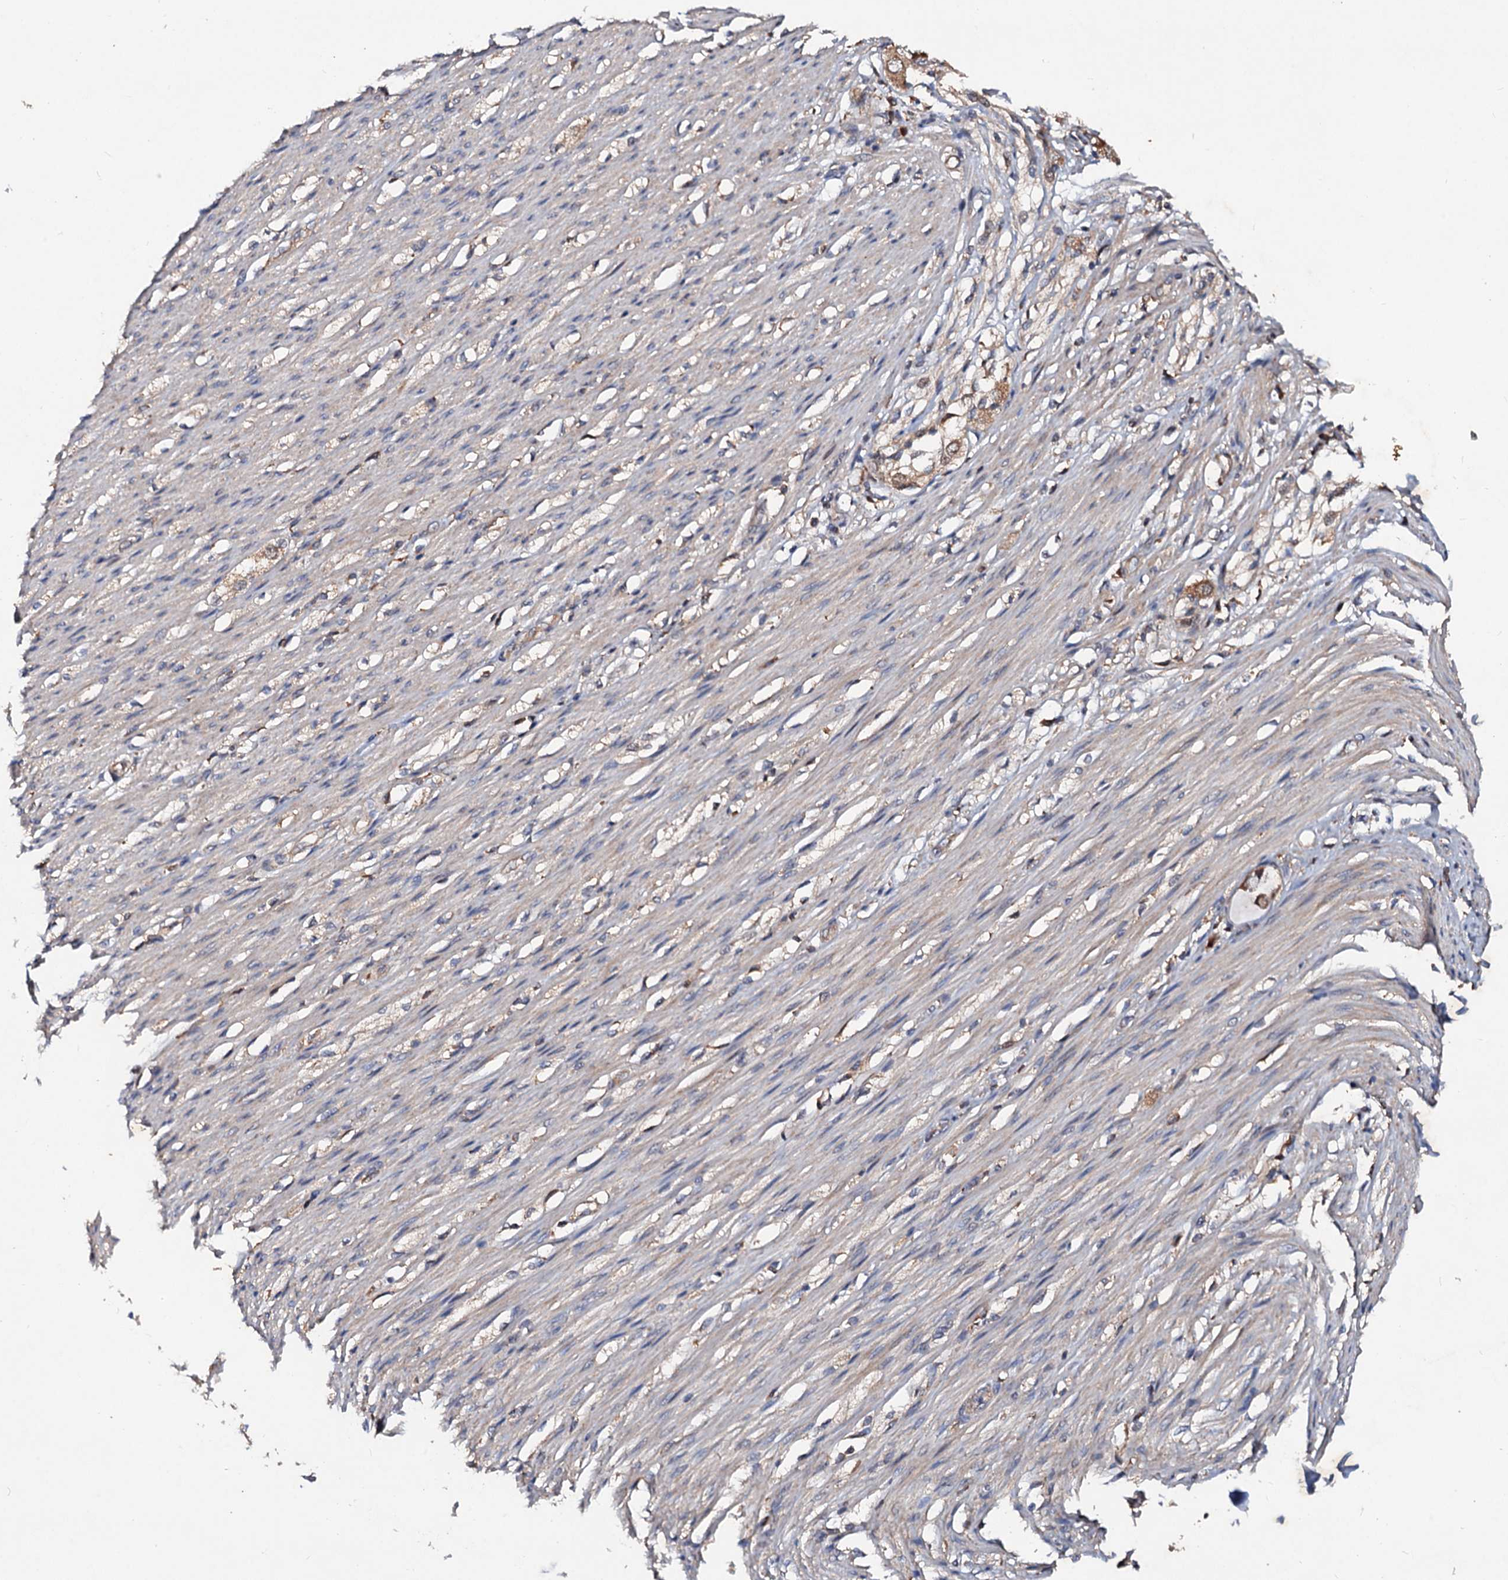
{"staining": {"intensity": "moderate", "quantity": "<25%", "location": "cytoplasmic/membranous"}, "tissue": "smooth muscle", "cell_type": "Smooth muscle cells", "image_type": "normal", "snomed": [{"axis": "morphology", "description": "Normal tissue, NOS"}, {"axis": "morphology", "description": "Adenocarcinoma, NOS"}, {"axis": "topography", "description": "Colon"}, {"axis": "topography", "description": "Peripheral nerve tissue"}], "caption": "Immunohistochemistry staining of benign smooth muscle, which displays low levels of moderate cytoplasmic/membranous staining in about <25% of smooth muscle cells indicating moderate cytoplasmic/membranous protein expression. The staining was performed using DAB (3,3'-diaminobenzidine) (brown) for protein detection and nuclei were counterstained in hematoxylin (blue).", "gene": "EXTL1", "patient": {"sex": "male", "age": 14}}